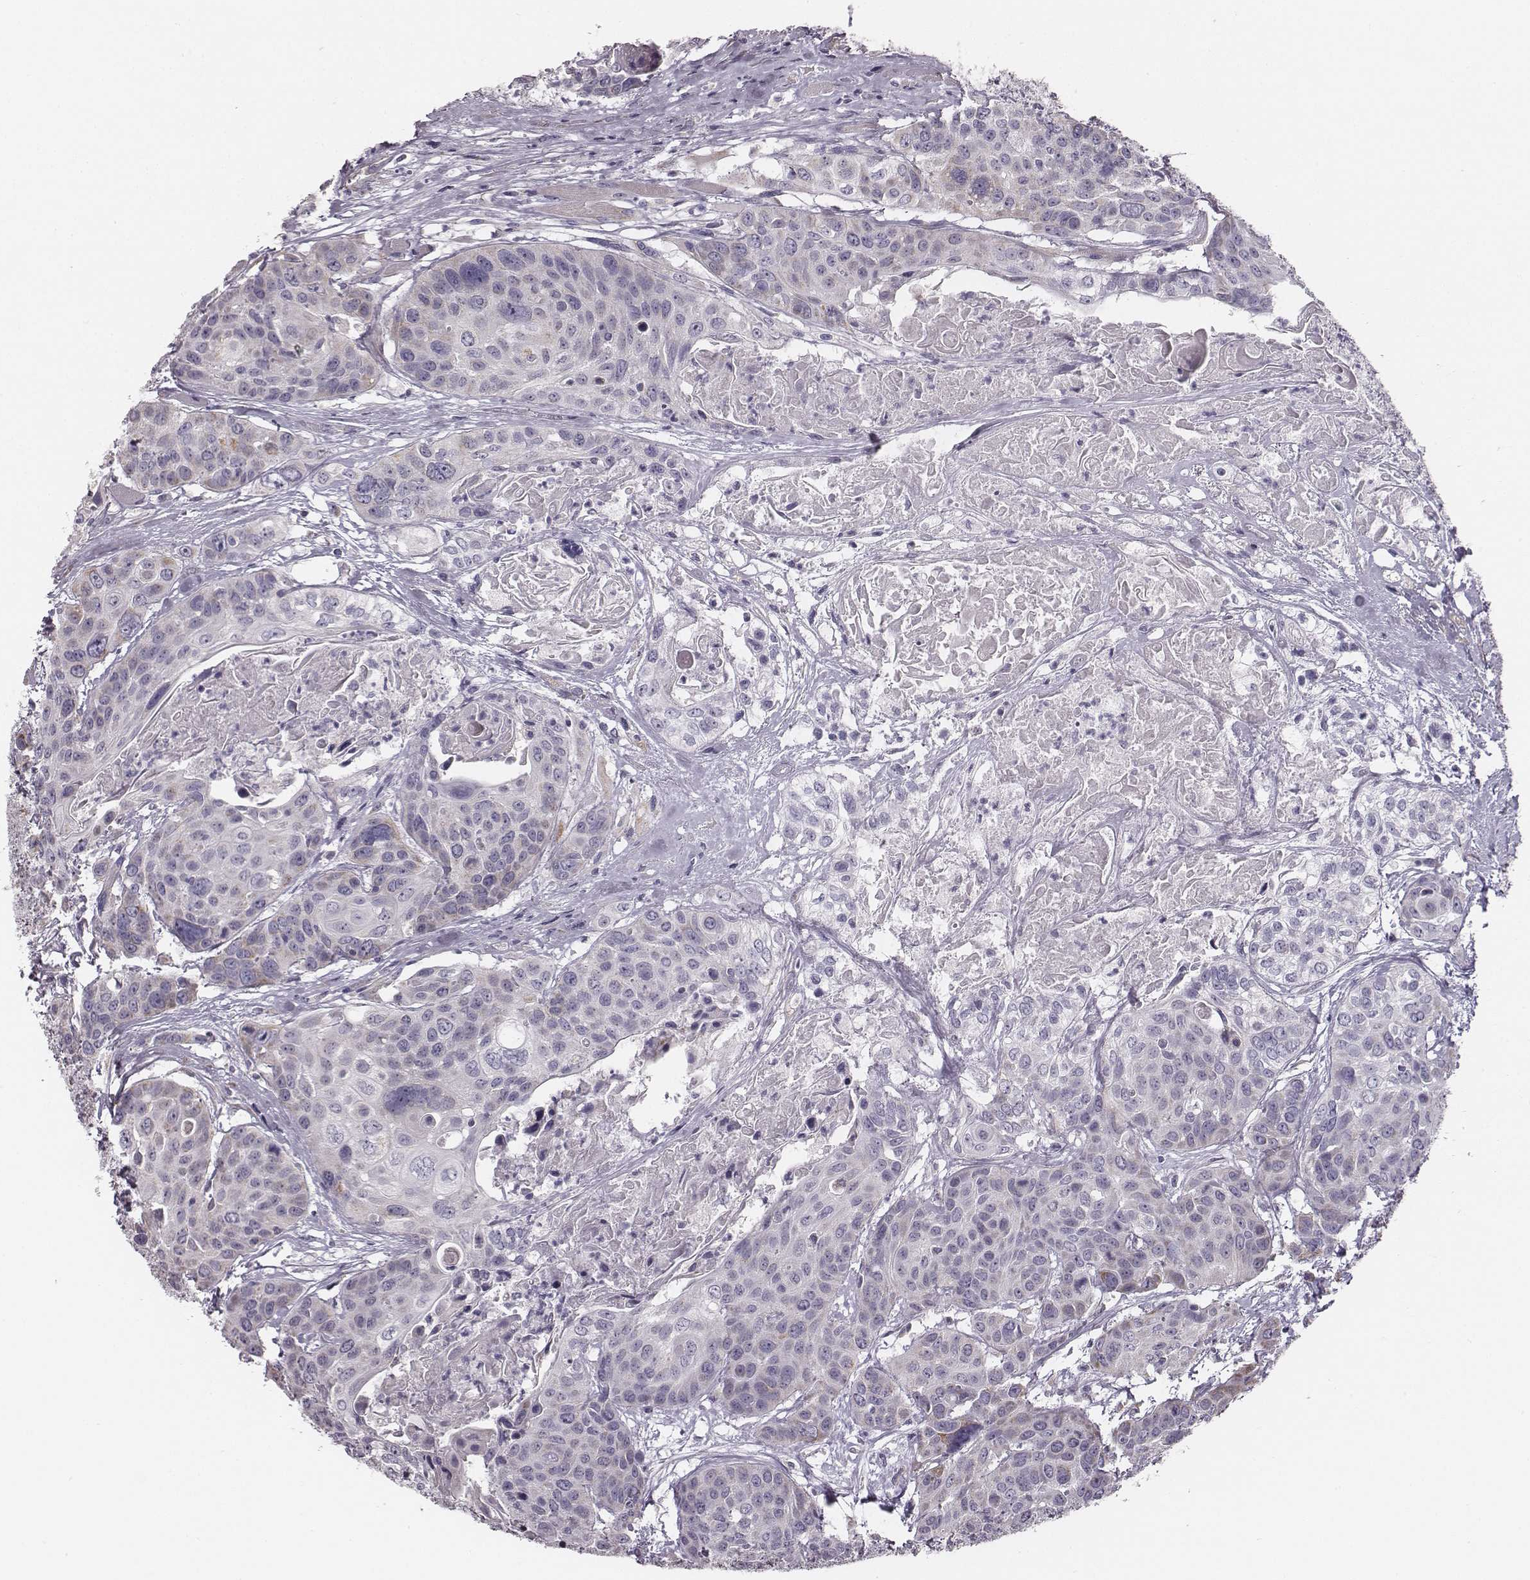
{"staining": {"intensity": "negative", "quantity": "none", "location": "none"}, "tissue": "head and neck cancer", "cell_type": "Tumor cells", "image_type": "cancer", "snomed": [{"axis": "morphology", "description": "Squamous cell carcinoma, NOS"}, {"axis": "topography", "description": "Oral tissue"}, {"axis": "topography", "description": "Head-Neck"}], "caption": "A photomicrograph of head and neck squamous cell carcinoma stained for a protein reveals no brown staining in tumor cells.", "gene": "UBL4B", "patient": {"sex": "male", "age": 56}}